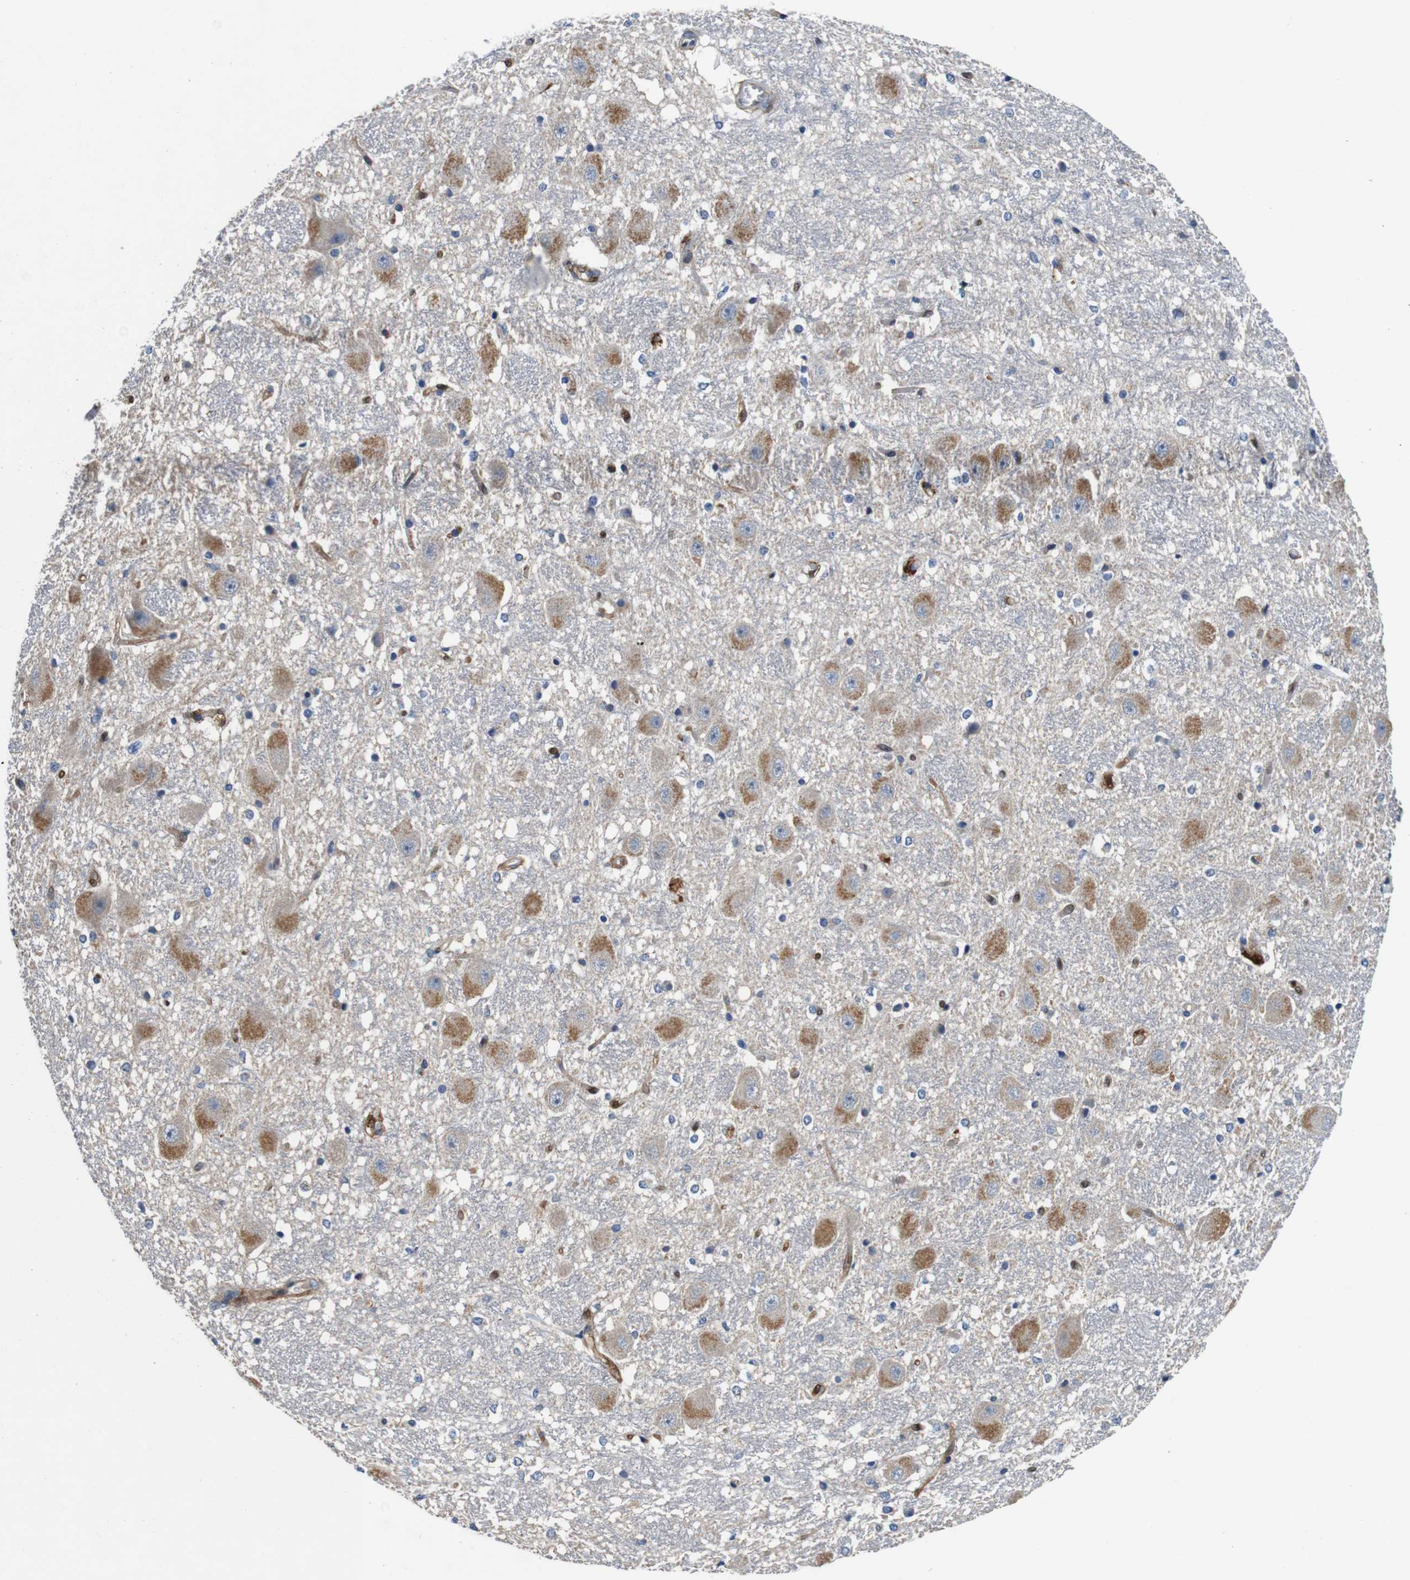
{"staining": {"intensity": "weak", "quantity": "<25%", "location": "cytoplasmic/membranous"}, "tissue": "hippocampus", "cell_type": "Glial cells", "image_type": "normal", "snomed": [{"axis": "morphology", "description": "Normal tissue, NOS"}, {"axis": "topography", "description": "Hippocampus"}], "caption": "An immunohistochemistry micrograph of unremarkable hippocampus is shown. There is no staining in glial cells of hippocampus. (Stains: DAB (3,3'-diaminobenzidine) immunohistochemistry with hematoxylin counter stain, Microscopy: brightfield microscopy at high magnification).", "gene": "ANXA1", "patient": {"sex": "female", "age": 19}}